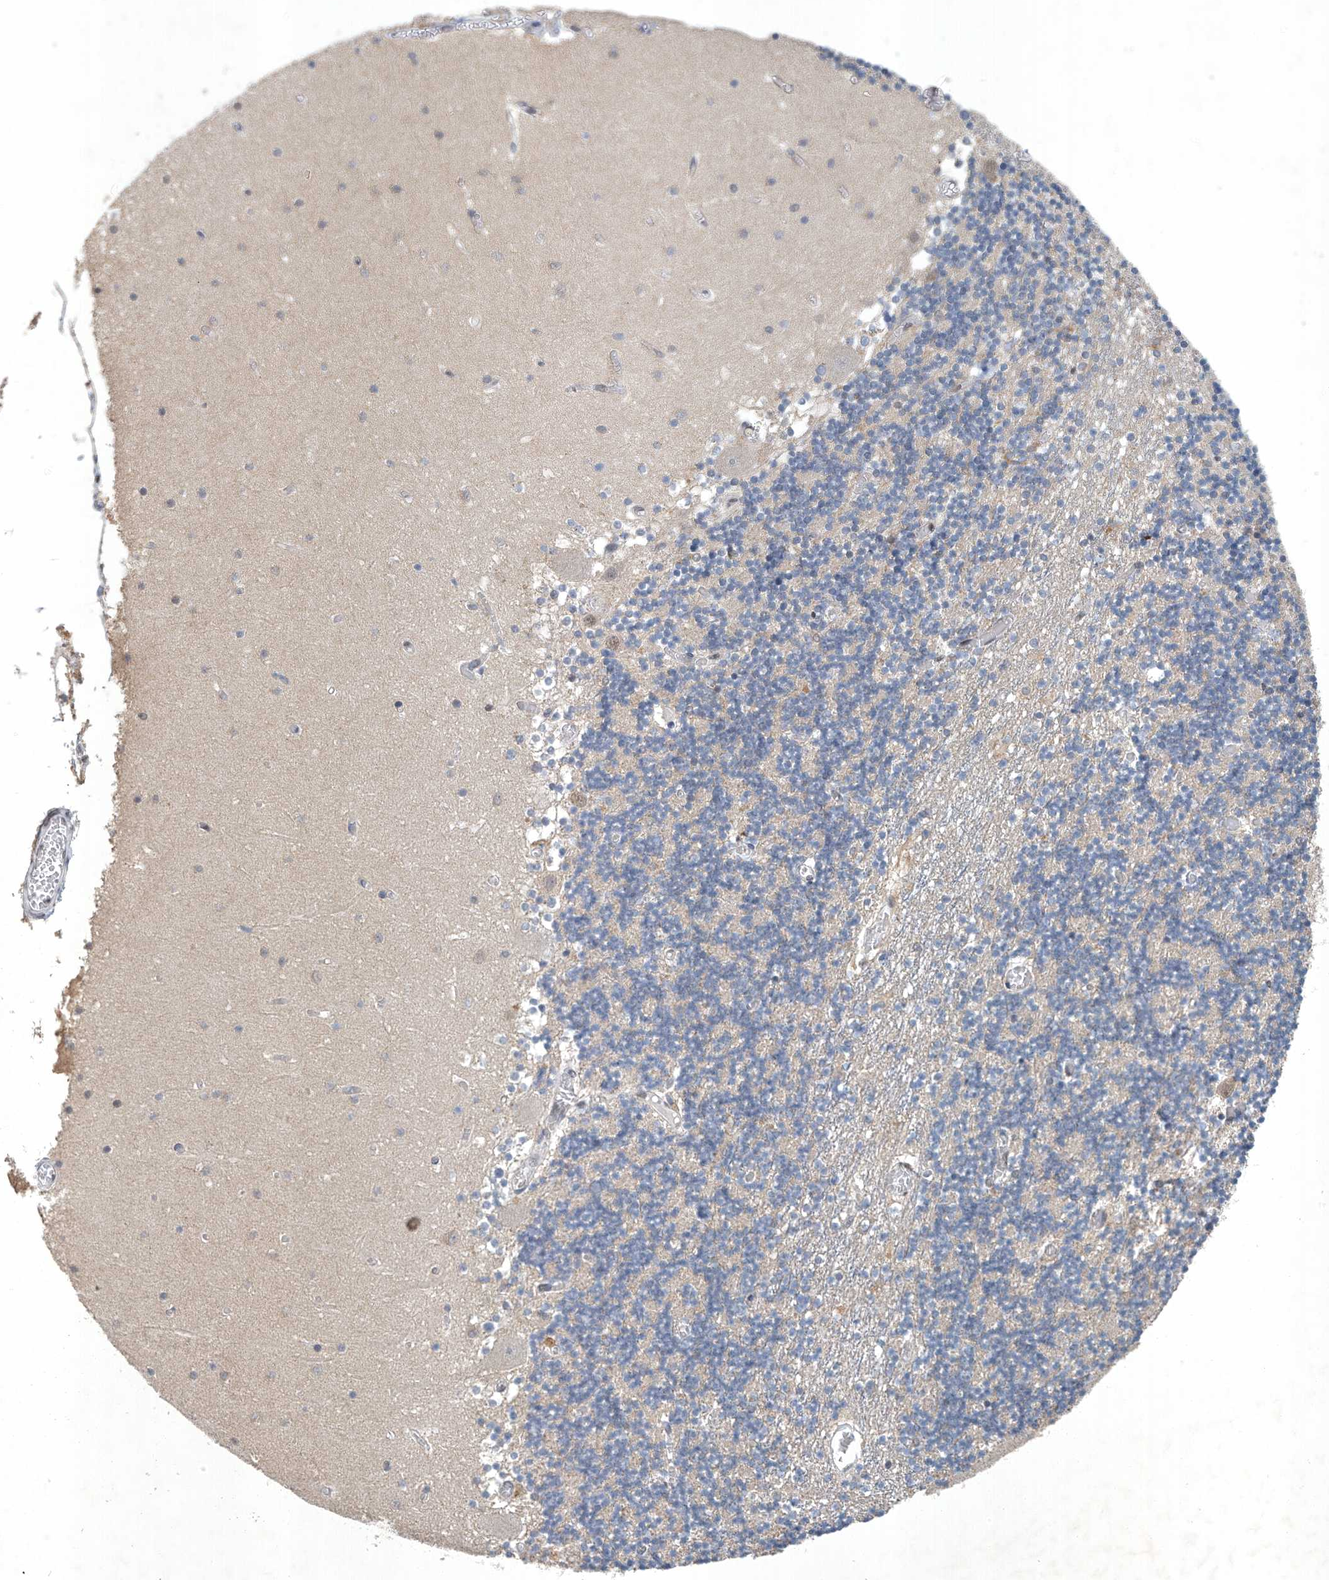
{"staining": {"intensity": "negative", "quantity": "none", "location": "none"}, "tissue": "cerebellum", "cell_type": "Cells in granular layer", "image_type": "normal", "snomed": [{"axis": "morphology", "description": "Normal tissue, NOS"}, {"axis": "topography", "description": "Cerebellum"}], "caption": "High power microscopy photomicrograph of an immunohistochemistry image of unremarkable cerebellum, revealing no significant positivity in cells in granular layer. (DAB immunohistochemistry visualized using brightfield microscopy, high magnification).", "gene": "TAF8", "patient": {"sex": "female", "age": 28}}